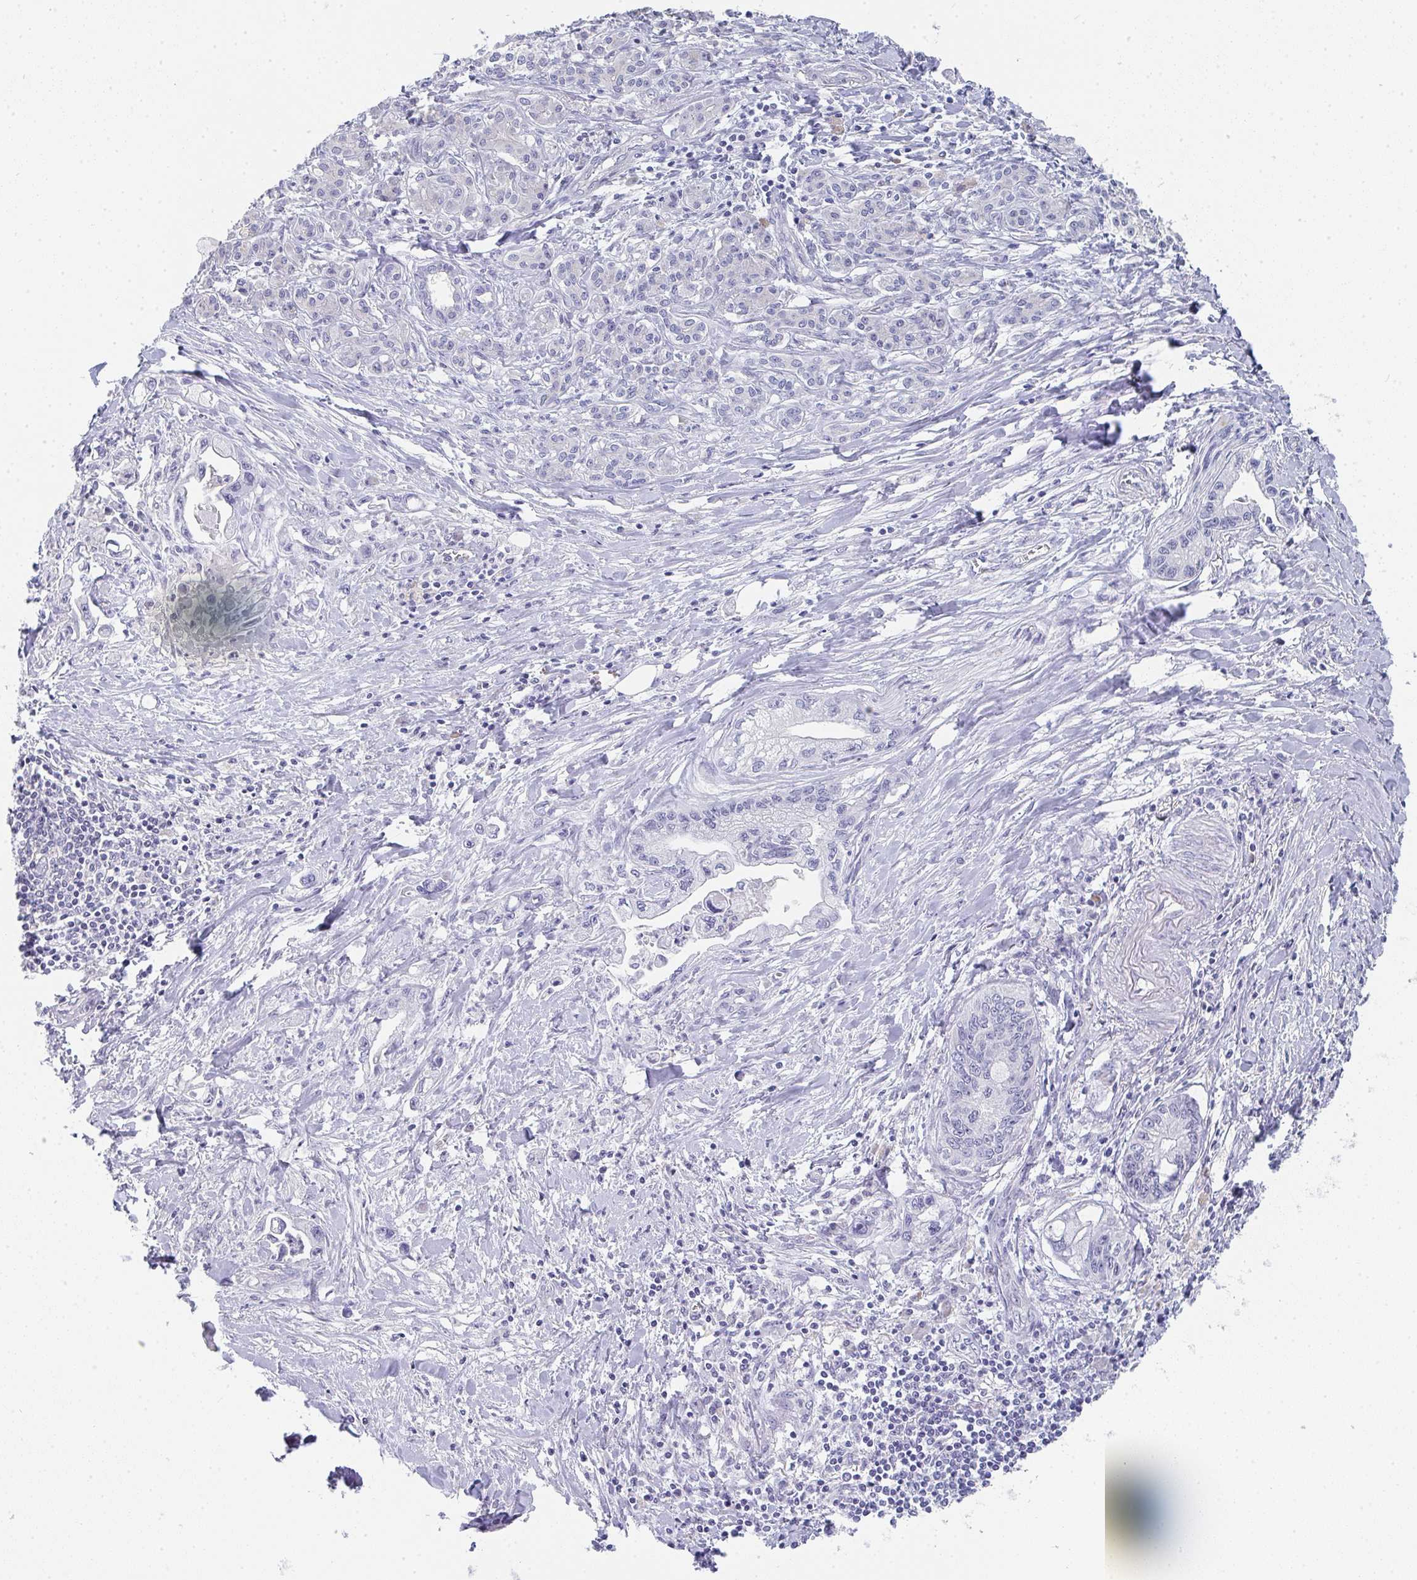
{"staining": {"intensity": "negative", "quantity": "none", "location": "none"}, "tissue": "pancreatic cancer", "cell_type": "Tumor cells", "image_type": "cancer", "snomed": [{"axis": "morphology", "description": "Adenocarcinoma, NOS"}, {"axis": "topography", "description": "Pancreas"}], "caption": "This is a histopathology image of IHC staining of adenocarcinoma (pancreatic), which shows no staining in tumor cells.", "gene": "NOXRED1", "patient": {"sex": "male", "age": 61}}